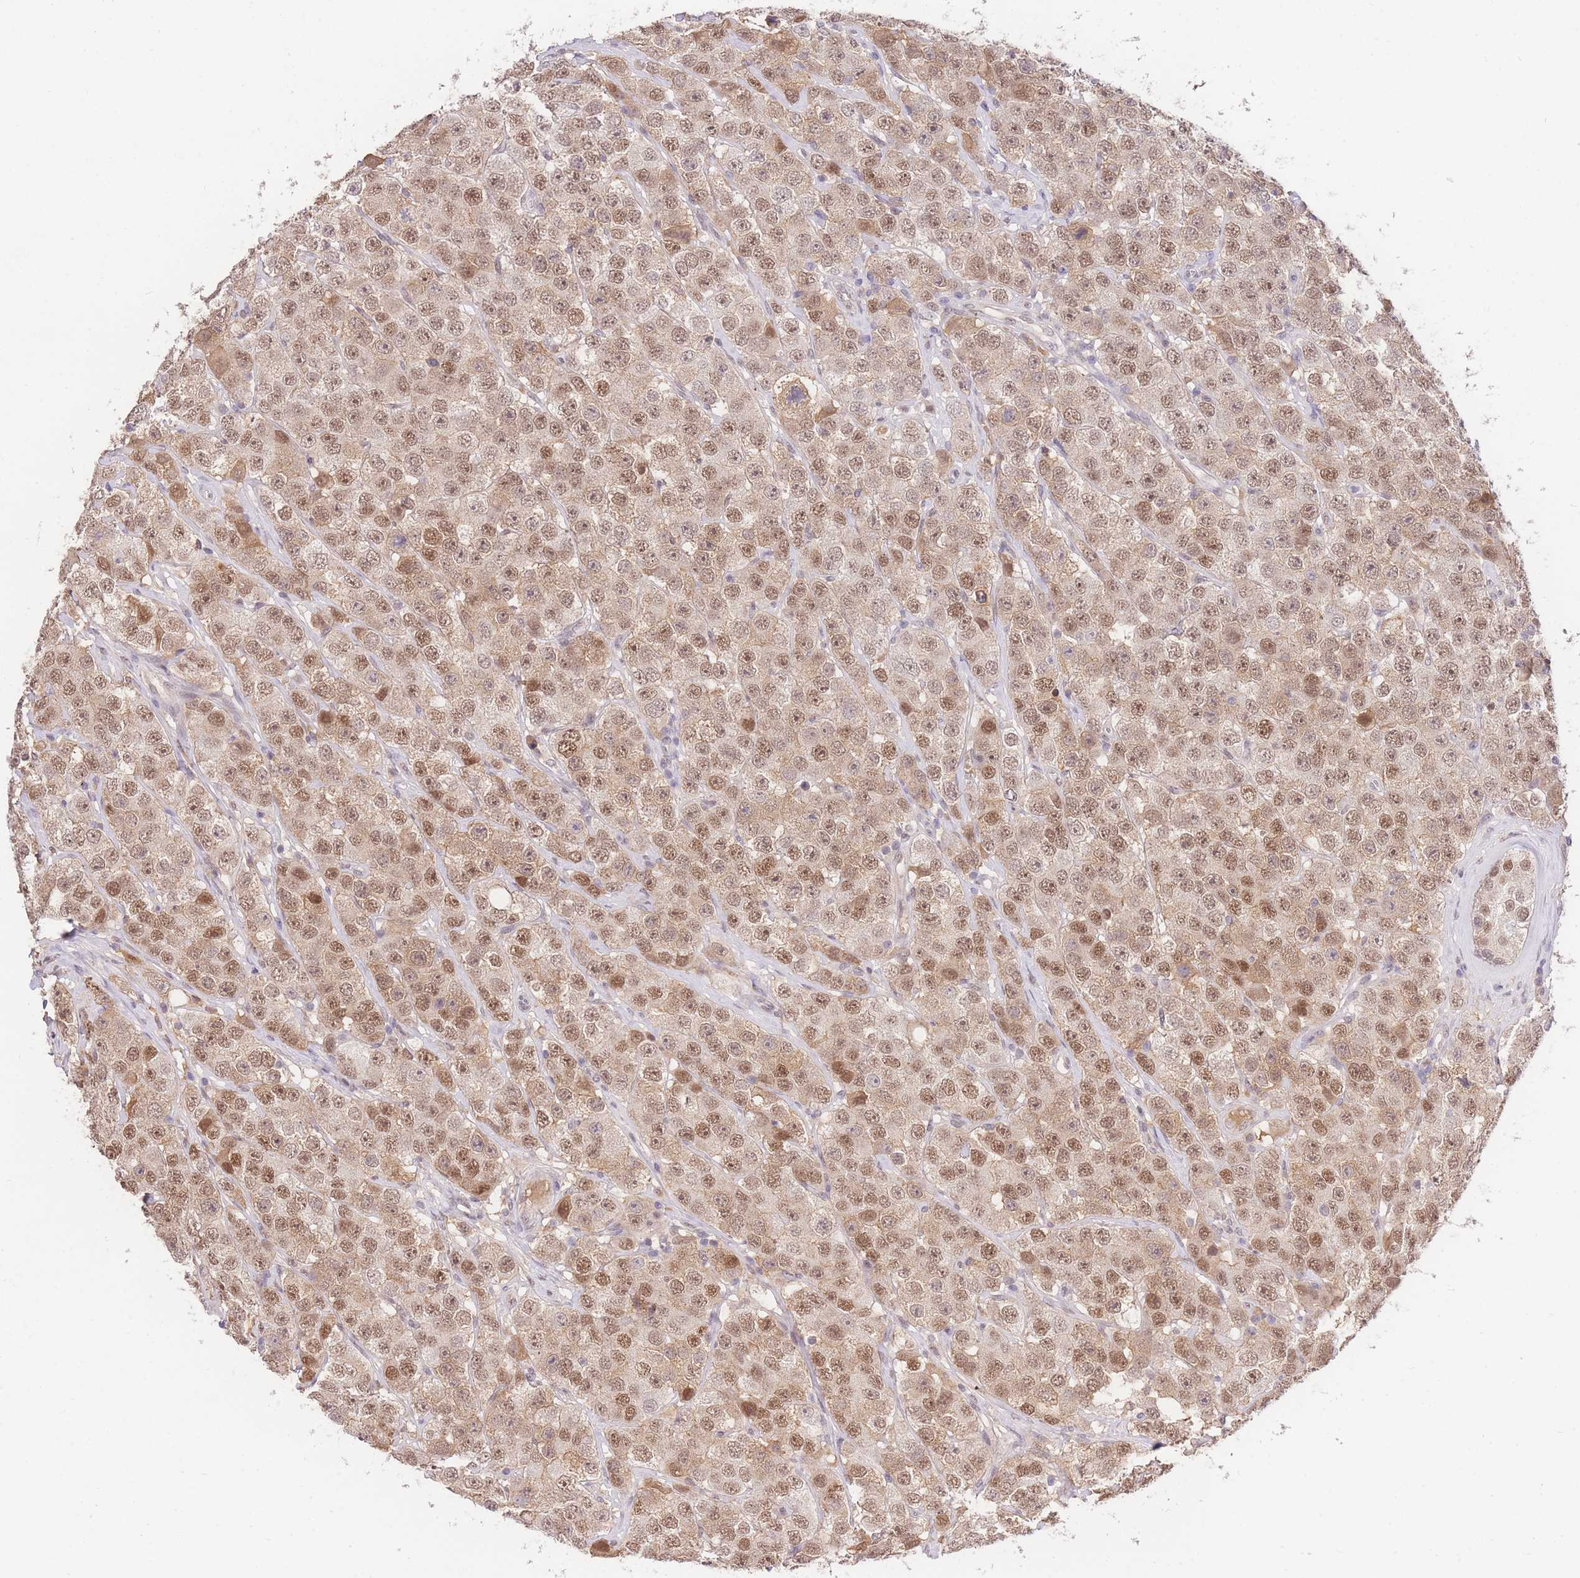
{"staining": {"intensity": "moderate", "quantity": ">75%", "location": "nuclear"}, "tissue": "testis cancer", "cell_type": "Tumor cells", "image_type": "cancer", "snomed": [{"axis": "morphology", "description": "Seminoma, NOS"}, {"axis": "topography", "description": "Testis"}], "caption": "Testis cancer (seminoma) stained for a protein (brown) exhibits moderate nuclear positive positivity in approximately >75% of tumor cells.", "gene": "UBXN7", "patient": {"sex": "male", "age": 28}}